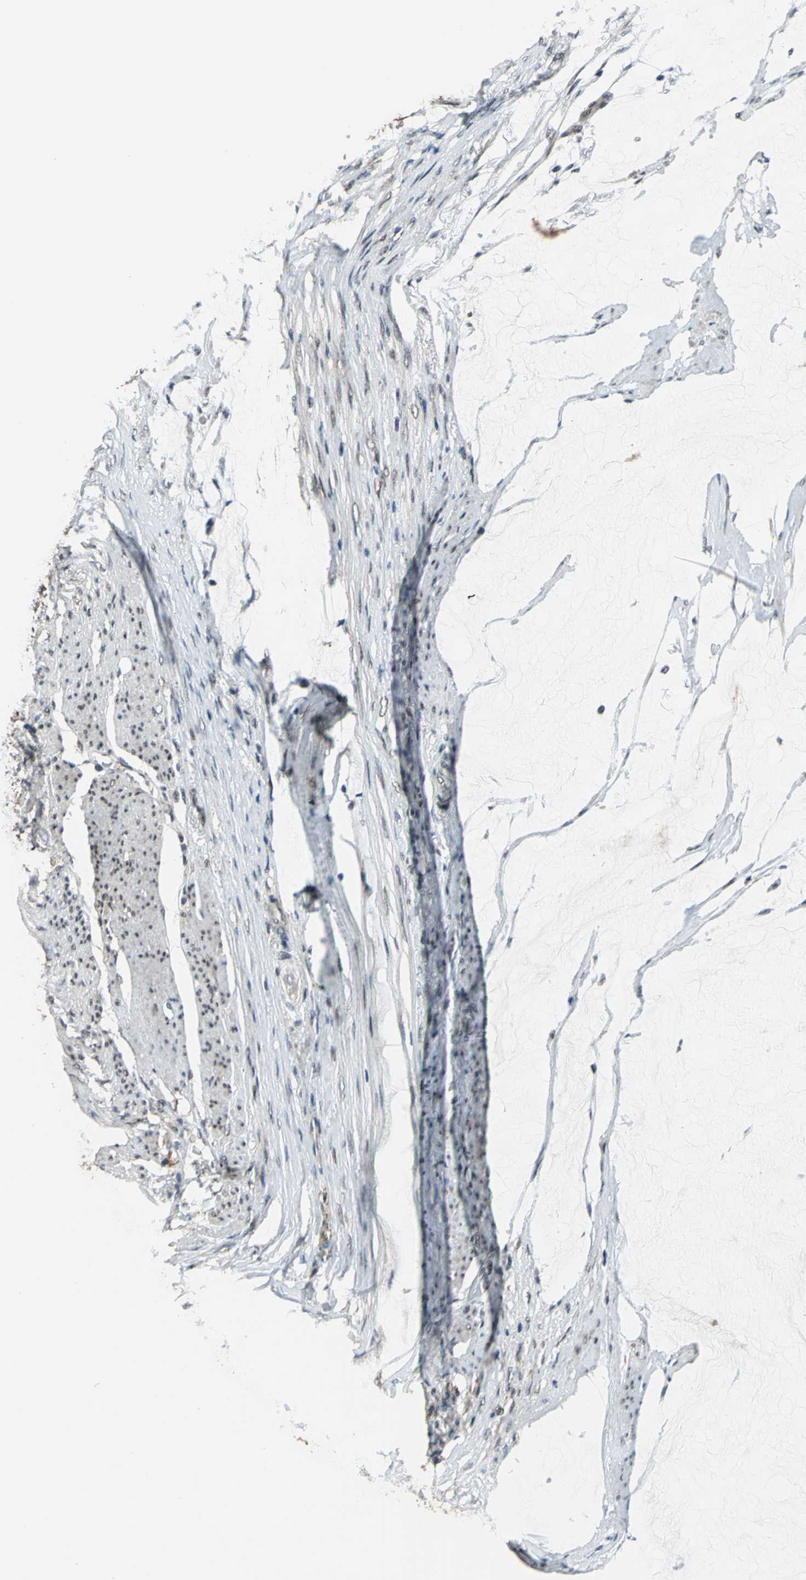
{"staining": {"intensity": "weak", "quantity": "25%-75%", "location": "nuclear"}, "tissue": "colorectal cancer", "cell_type": "Tumor cells", "image_type": "cancer", "snomed": [{"axis": "morphology", "description": "Normal tissue, NOS"}, {"axis": "morphology", "description": "Adenocarcinoma, NOS"}, {"axis": "topography", "description": "Rectum"}, {"axis": "topography", "description": "Peripheral nerve tissue"}], "caption": "Immunohistochemical staining of human colorectal adenocarcinoma shows low levels of weak nuclear protein expression in about 25%-75% of tumor cells. (DAB (3,3'-diaminobenzidine) IHC, brown staining for protein, blue staining for nuclei).", "gene": "ELF2", "patient": {"sex": "female", "age": 77}}